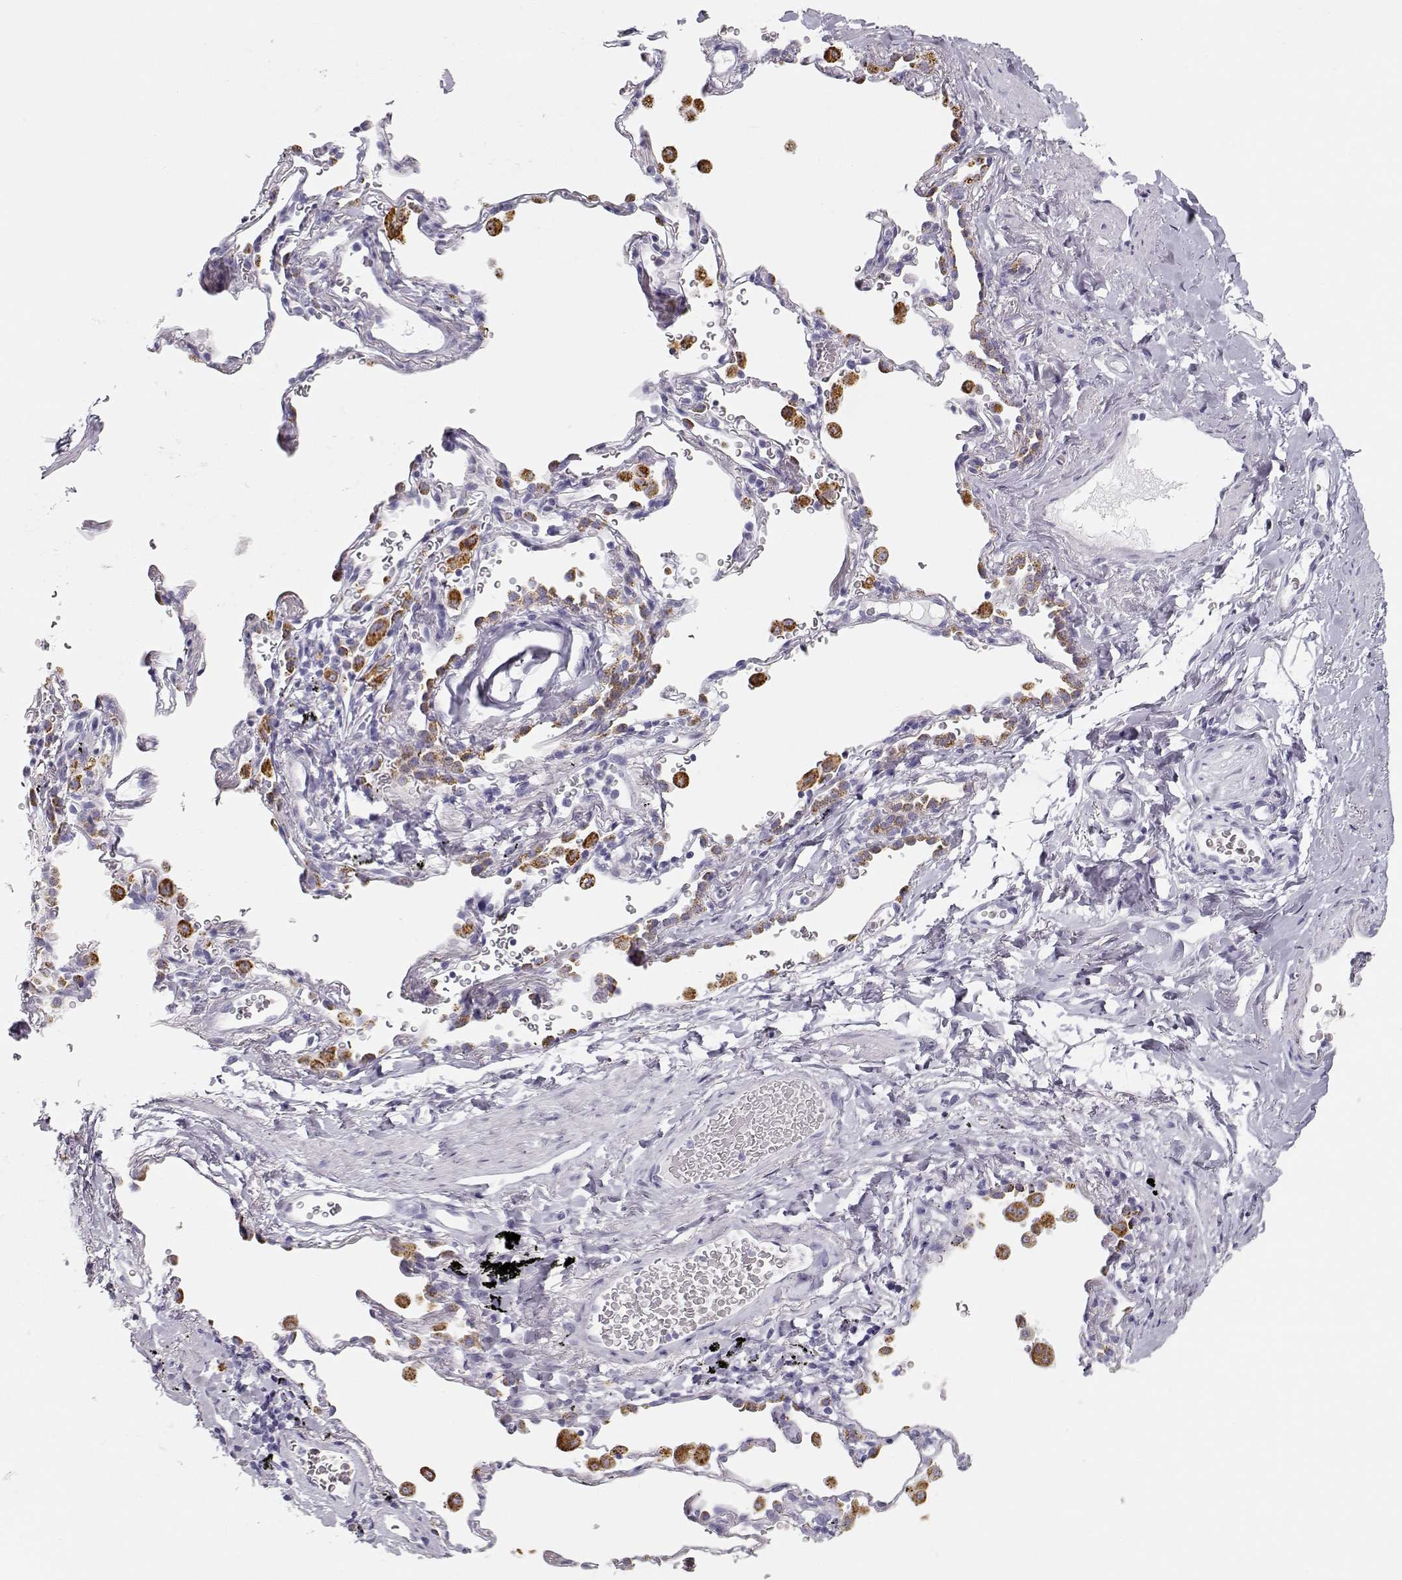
{"staining": {"intensity": "negative", "quantity": "none", "location": "none"}, "tissue": "soft tissue", "cell_type": "Fibroblasts", "image_type": "normal", "snomed": [{"axis": "morphology", "description": "Normal tissue, NOS"}, {"axis": "morphology", "description": "Adenocarcinoma, NOS"}, {"axis": "topography", "description": "Cartilage tissue"}, {"axis": "topography", "description": "Lung"}], "caption": "Fibroblasts are negative for protein expression in normal human soft tissue. (DAB (3,3'-diaminobenzidine) immunohistochemistry with hematoxylin counter stain).", "gene": "TKTL1", "patient": {"sex": "male", "age": 59}}